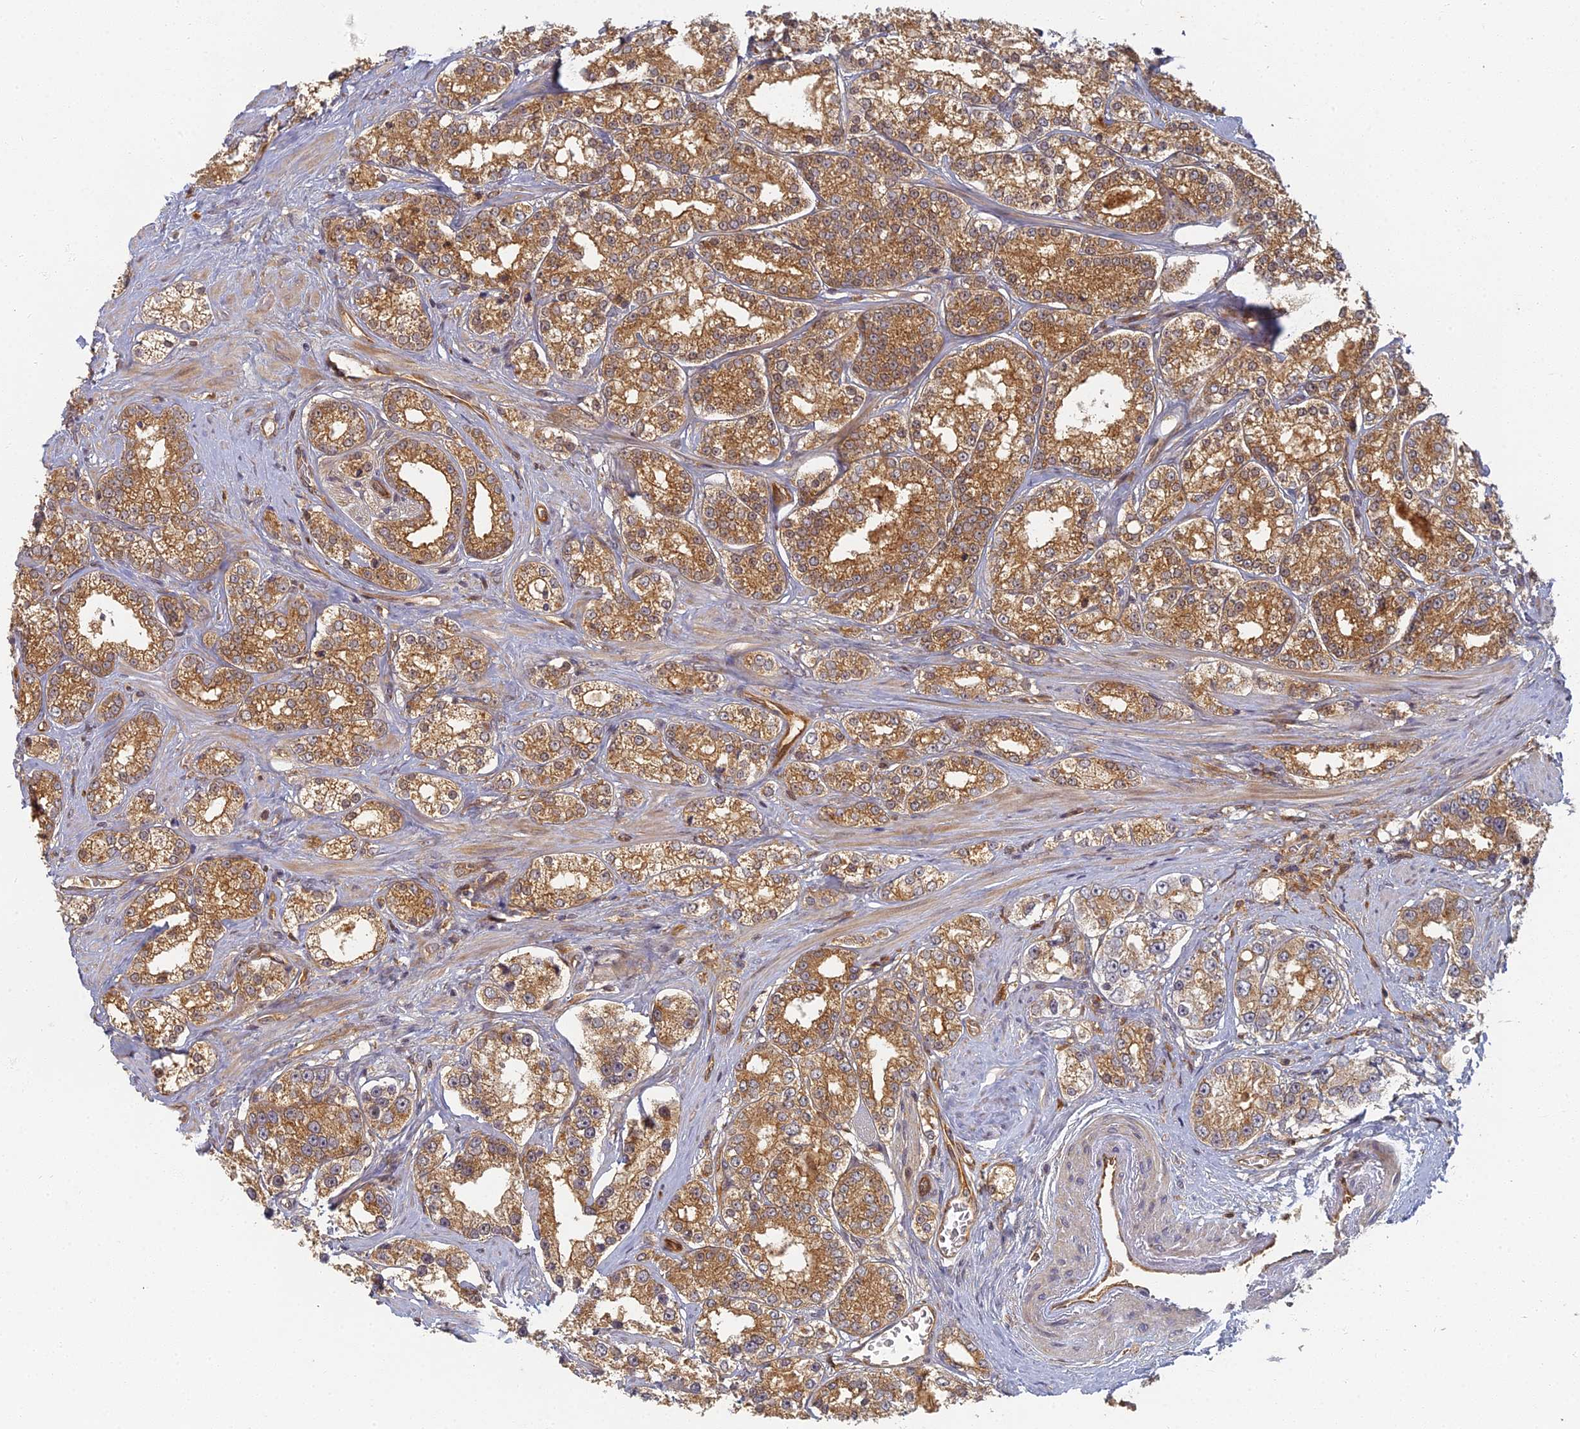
{"staining": {"intensity": "strong", "quantity": ">75%", "location": "cytoplasmic/membranous"}, "tissue": "prostate cancer", "cell_type": "Tumor cells", "image_type": "cancer", "snomed": [{"axis": "morphology", "description": "Normal tissue, NOS"}, {"axis": "morphology", "description": "Adenocarcinoma, High grade"}, {"axis": "topography", "description": "Prostate"}], "caption": "A brown stain highlights strong cytoplasmic/membranous expression of a protein in prostate adenocarcinoma (high-grade) tumor cells.", "gene": "INO80D", "patient": {"sex": "male", "age": 83}}